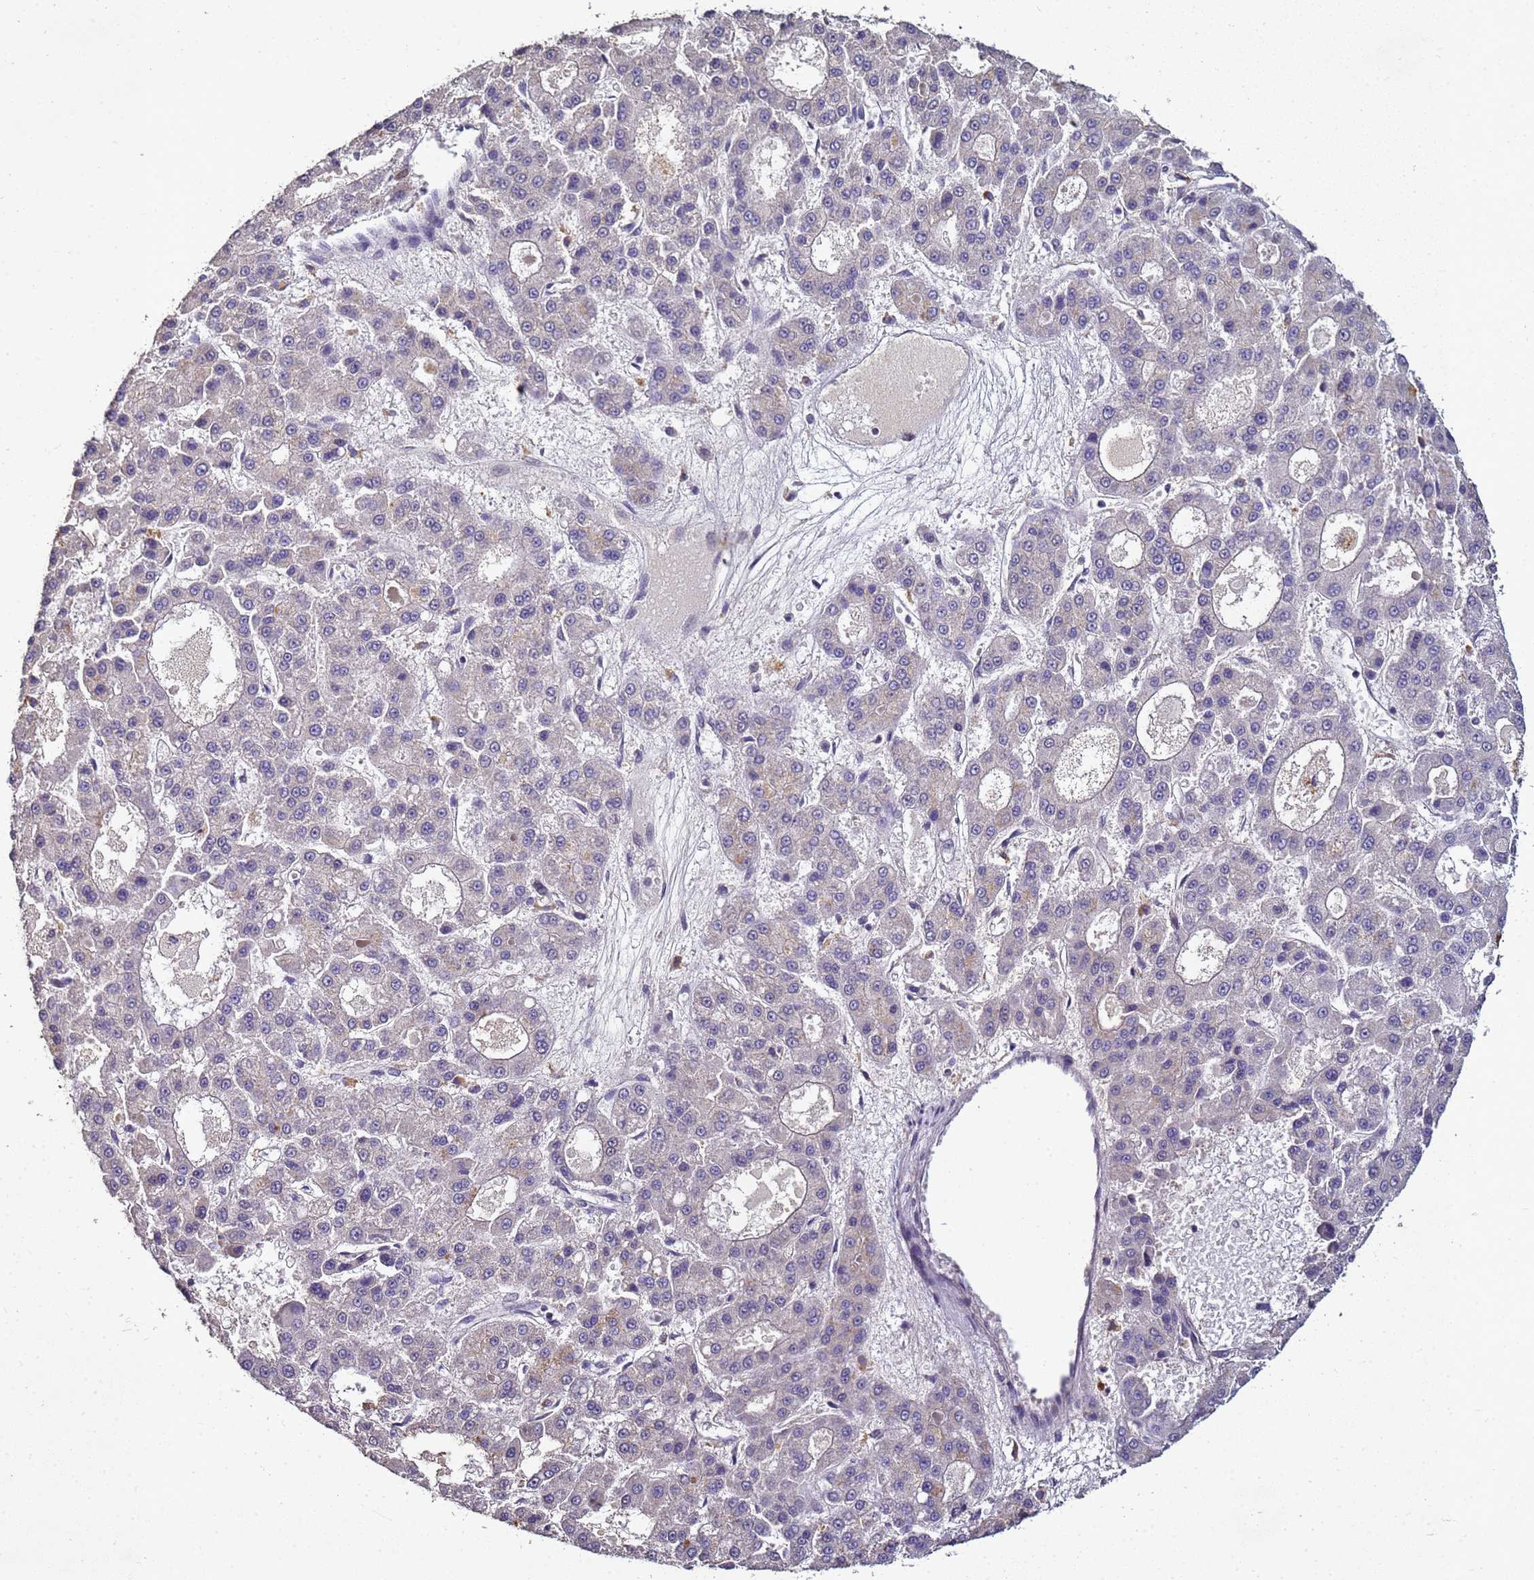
{"staining": {"intensity": "negative", "quantity": "none", "location": "none"}, "tissue": "liver cancer", "cell_type": "Tumor cells", "image_type": "cancer", "snomed": [{"axis": "morphology", "description": "Carcinoma, Hepatocellular, NOS"}, {"axis": "topography", "description": "Liver"}], "caption": "A photomicrograph of human liver hepatocellular carcinoma is negative for staining in tumor cells. (Immunohistochemistry (ihc), brightfield microscopy, high magnification).", "gene": "ANKRD17", "patient": {"sex": "male", "age": 70}}